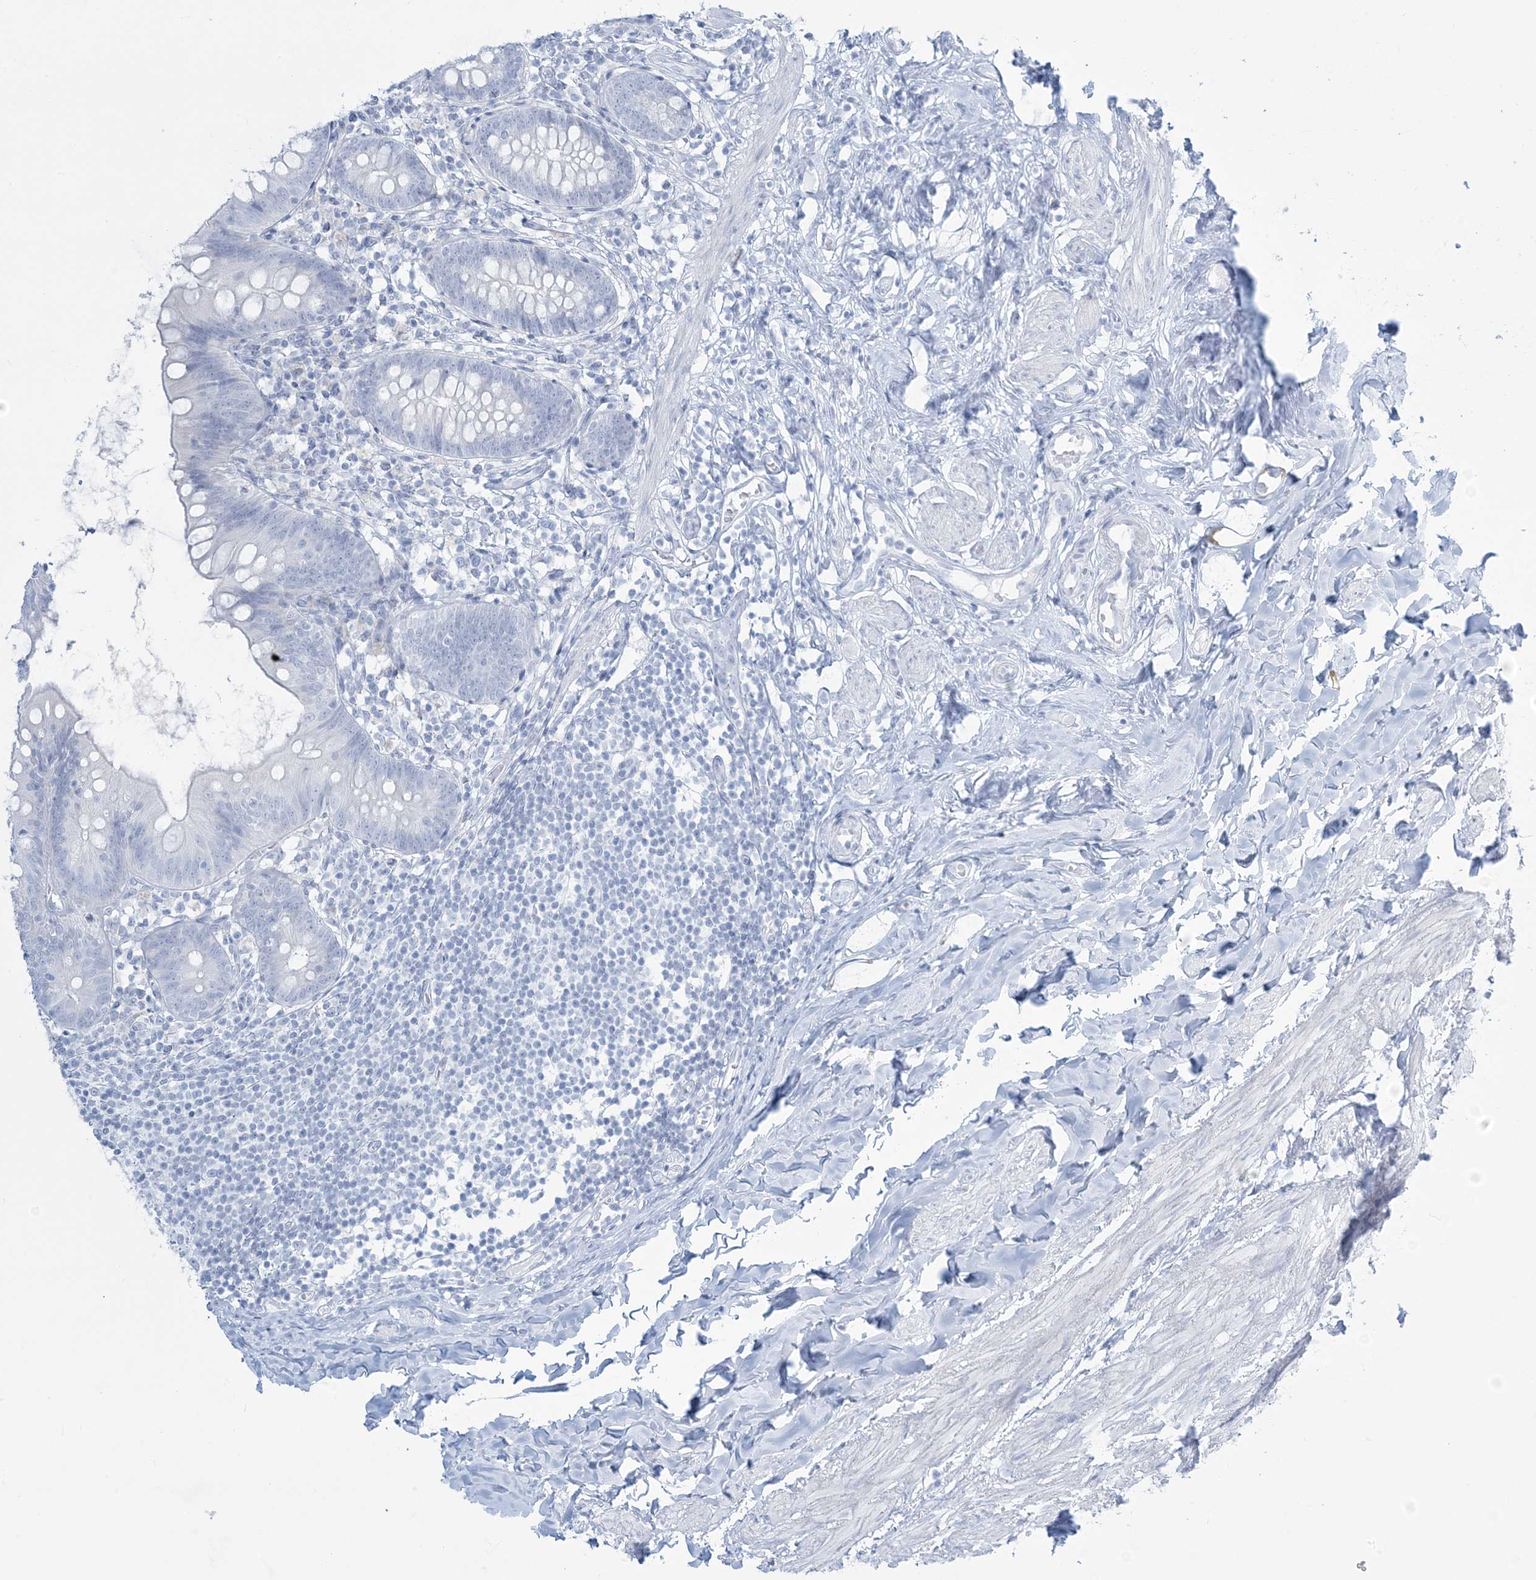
{"staining": {"intensity": "negative", "quantity": "none", "location": "none"}, "tissue": "appendix", "cell_type": "Glandular cells", "image_type": "normal", "snomed": [{"axis": "morphology", "description": "Normal tissue, NOS"}, {"axis": "topography", "description": "Appendix"}], "caption": "The photomicrograph reveals no staining of glandular cells in normal appendix. The staining is performed using DAB brown chromogen with nuclei counter-stained in using hematoxylin.", "gene": "AGXT", "patient": {"sex": "female", "age": 62}}